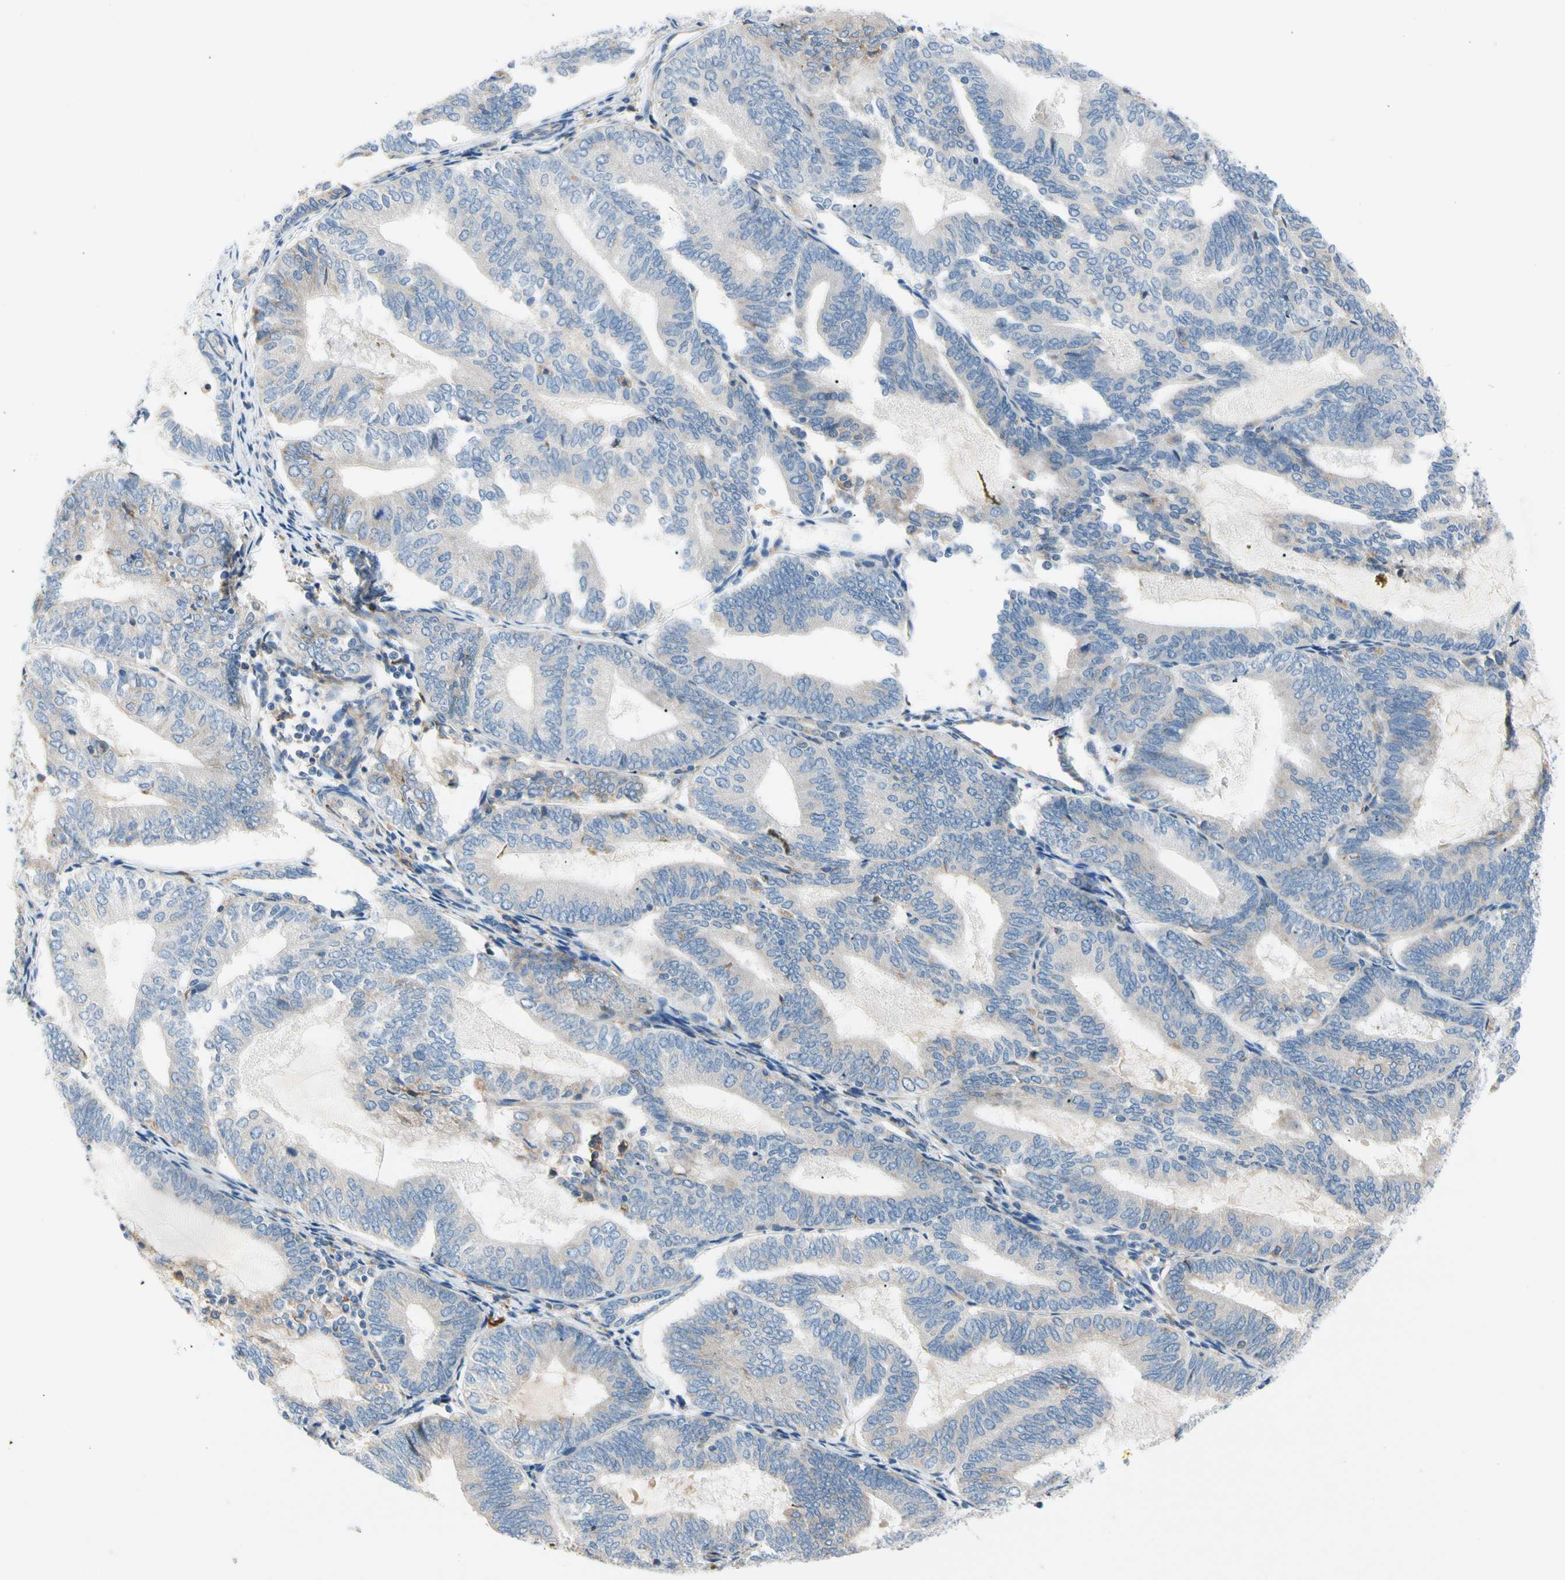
{"staining": {"intensity": "weak", "quantity": "<25%", "location": "cytoplasmic/membranous"}, "tissue": "endometrial cancer", "cell_type": "Tumor cells", "image_type": "cancer", "snomed": [{"axis": "morphology", "description": "Adenocarcinoma, NOS"}, {"axis": "topography", "description": "Endometrium"}], "caption": "Immunohistochemistry of endometrial adenocarcinoma exhibits no expression in tumor cells. Brightfield microscopy of immunohistochemistry stained with DAB (3,3'-diaminobenzidine) (brown) and hematoxylin (blue), captured at high magnification.", "gene": "STXBP1", "patient": {"sex": "female", "age": 81}}